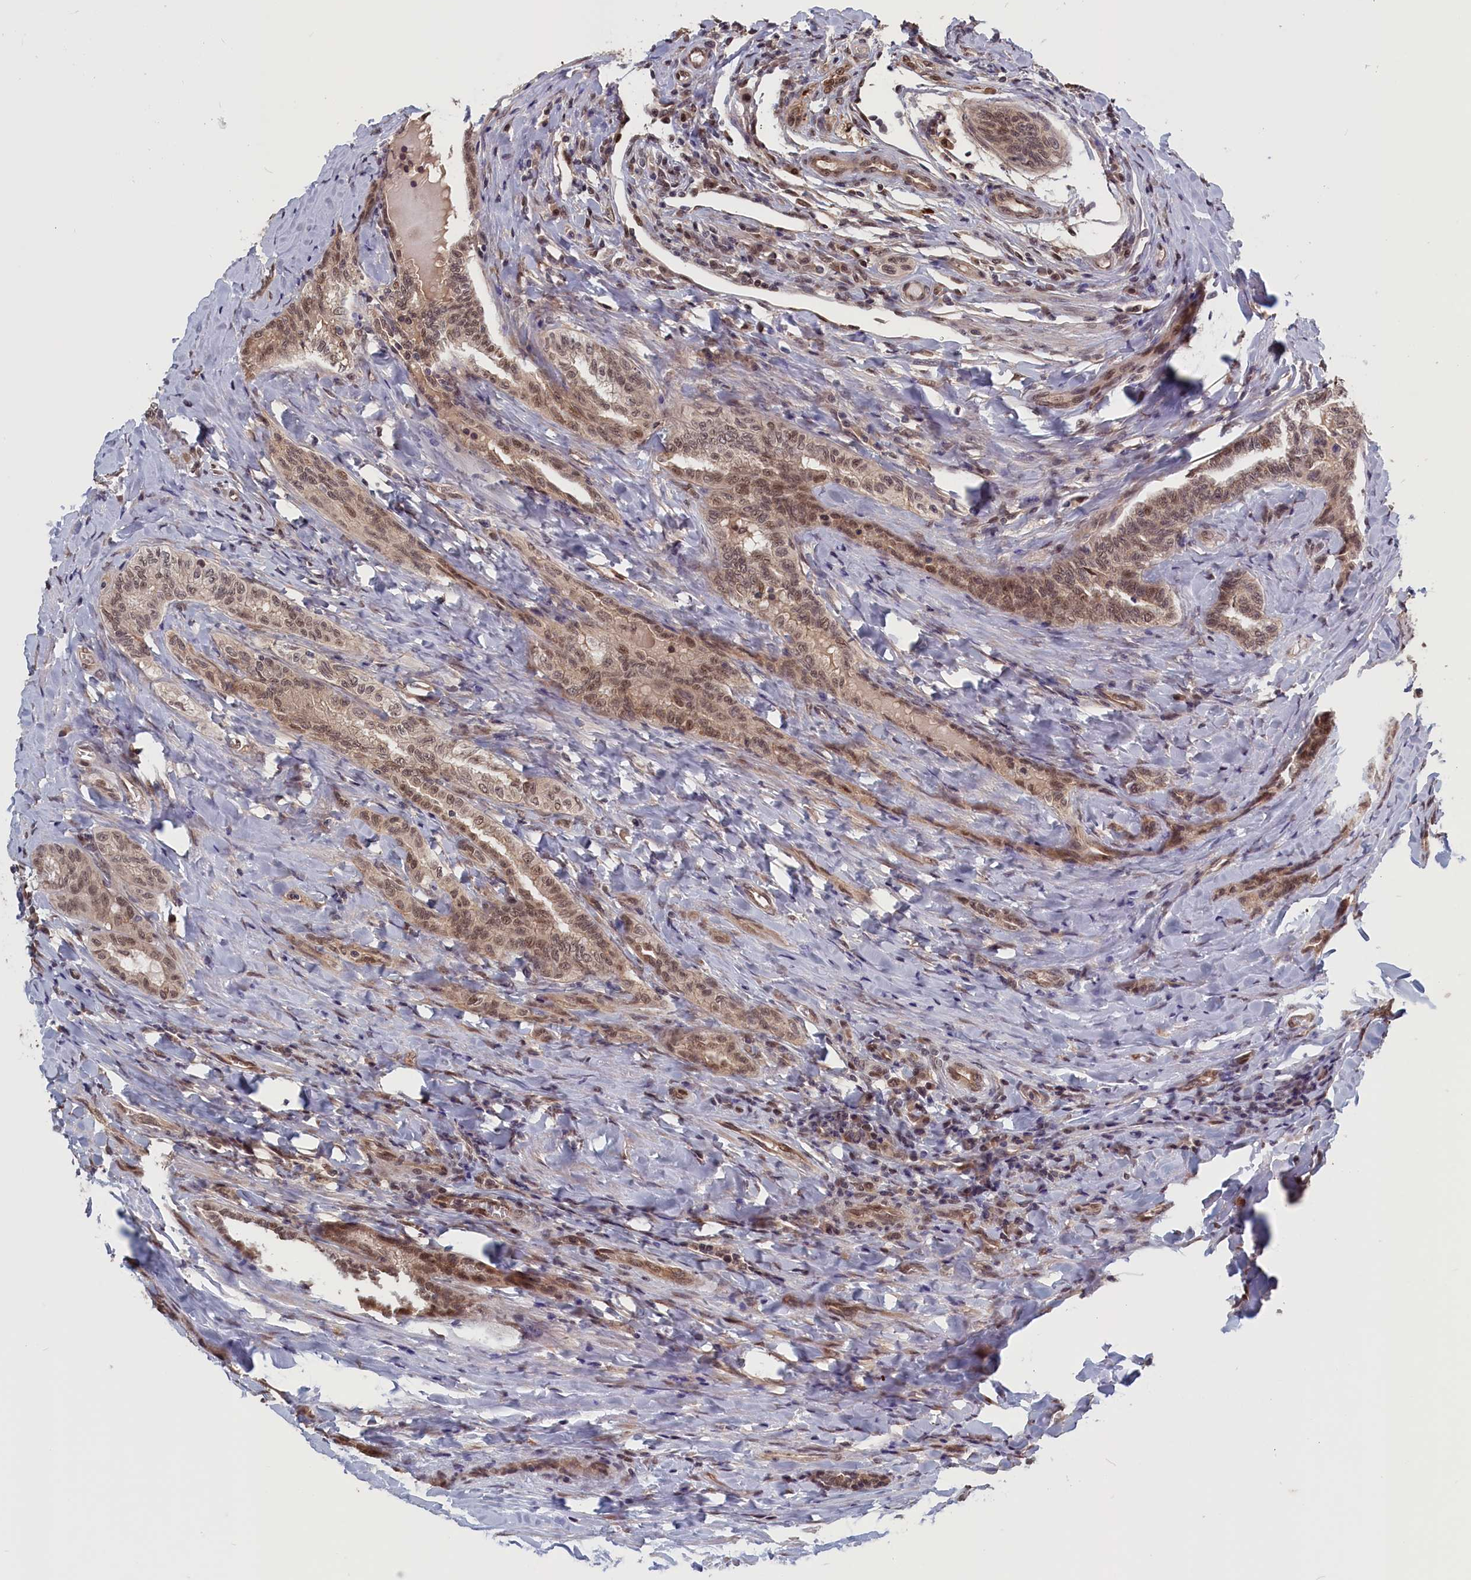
{"staining": {"intensity": "weak", "quantity": "25%-75%", "location": "cytoplasmic/membranous,nuclear"}, "tissue": "testis cancer", "cell_type": "Tumor cells", "image_type": "cancer", "snomed": [{"axis": "morphology", "description": "Seminoma, NOS"}, {"axis": "morphology", "description": "Carcinoma, Embryonal, NOS"}, {"axis": "topography", "description": "Testis"}], "caption": "Embryonal carcinoma (testis) was stained to show a protein in brown. There is low levels of weak cytoplasmic/membranous and nuclear expression in about 25%-75% of tumor cells. (Brightfield microscopy of DAB IHC at high magnification).", "gene": "PLP2", "patient": {"sex": "male", "age": 36}}